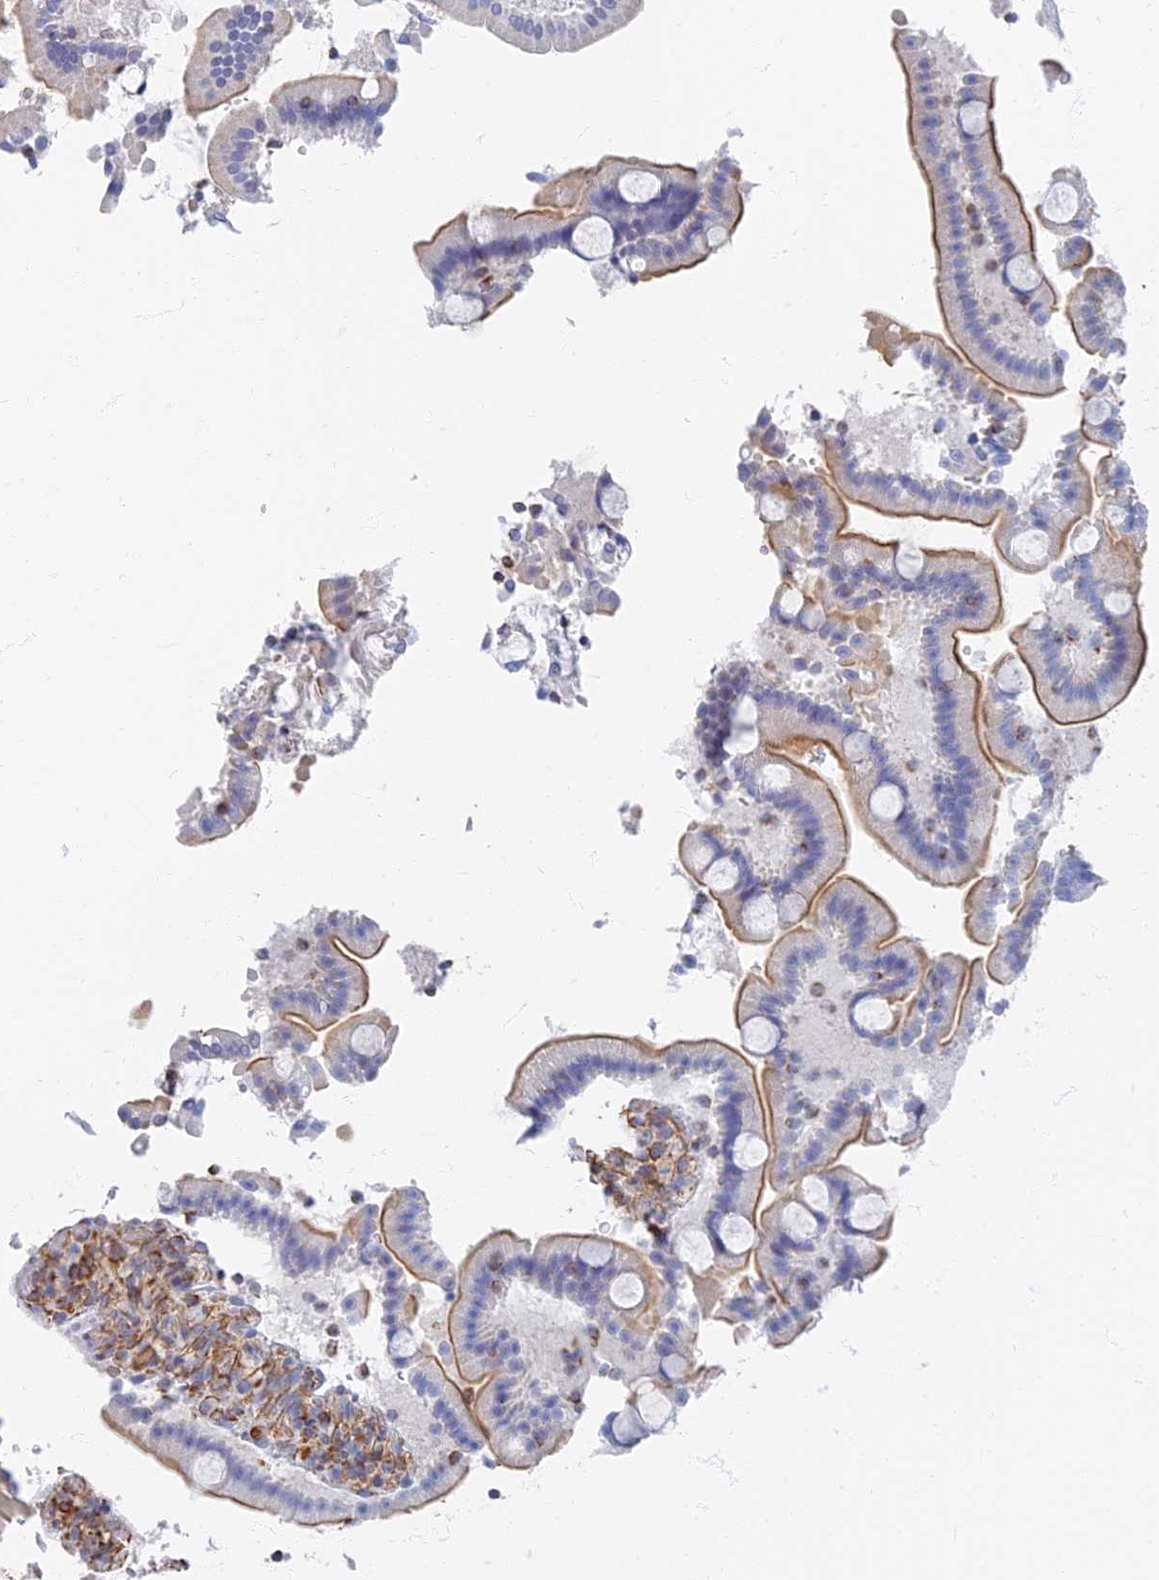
{"staining": {"intensity": "moderate", "quantity": "25%-75%", "location": "cytoplasmic/membranous"}, "tissue": "duodenum", "cell_type": "Glandular cells", "image_type": "normal", "snomed": [{"axis": "morphology", "description": "Normal tissue, NOS"}, {"axis": "topography", "description": "Duodenum"}], "caption": "Human duodenum stained with a brown dye shows moderate cytoplasmic/membranous positive expression in approximately 25%-75% of glandular cells.", "gene": "RMC1", "patient": {"sex": "male", "age": 55}}